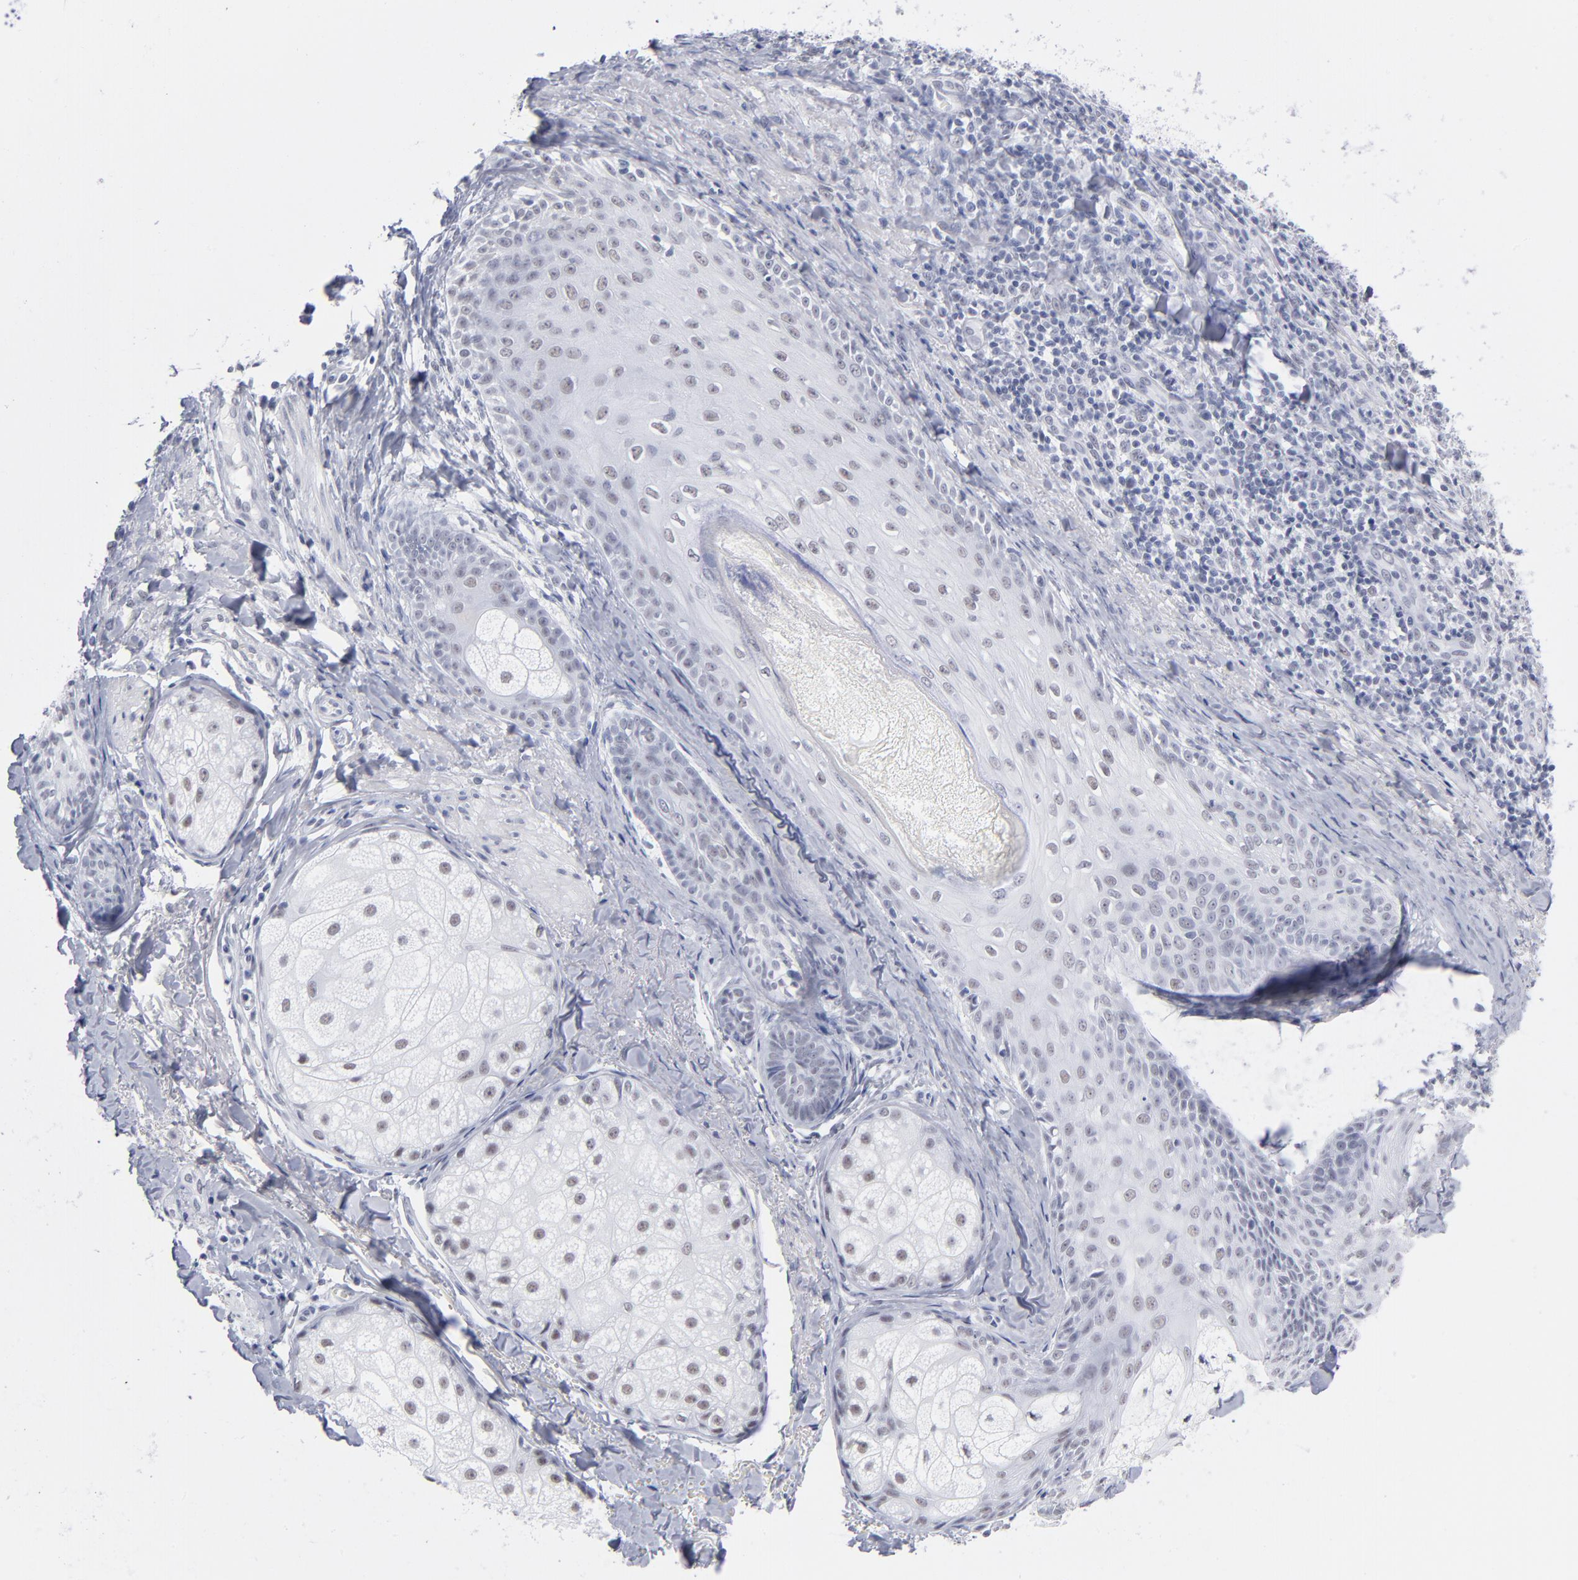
{"staining": {"intensity": "weak", "quantity": "<25%", "location": "nuclear"}, "tissue": "skin cancer", "cell_type": "Tumor cells", "image_type": "cancer", "snomed": [{"axis": "morphology", "description": "Basal cell carcinoma"}, {"axis": "topography", "description": "Skin"}], "caption": "An IHC micrograph of basal cell carcinoma (skin) is shown. There is no staining in tumor cells of basal cell carcinoma (skin). Nuclei are stained in blue.", "gene": "SNRPB", "patient": {"sex": "male", "age": 84}}